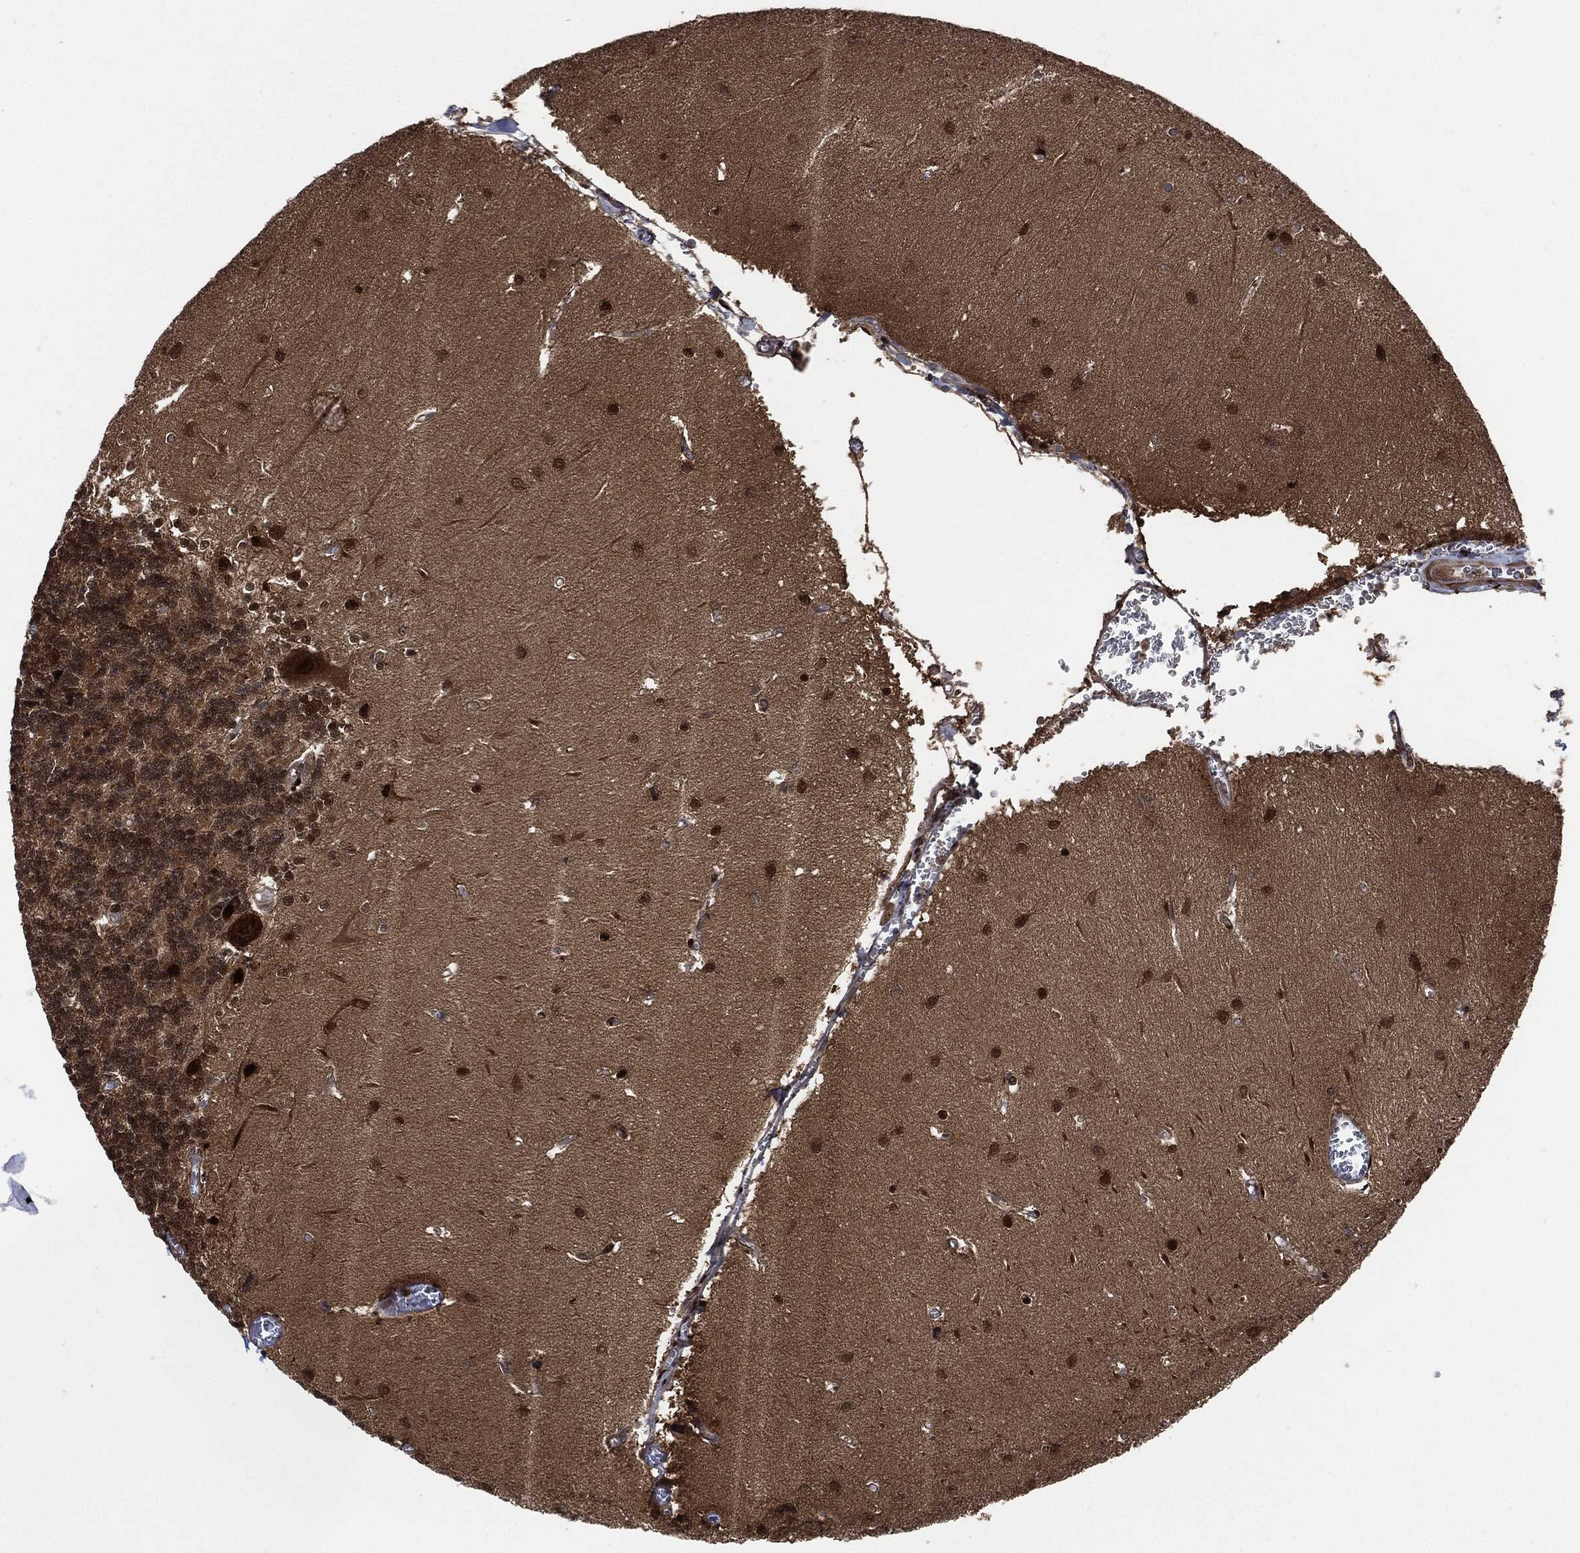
{"staining": {"intensity": "moderate", "quantity": ">75%", "location": "nuclear"}, "tissue": "cerebellum", "cell_type": "Cells in granular layer", "image_type": "normal", "snomed": [{"axis": "morphology", "description": "Normal tissue, NOS"}, {"axis": "topography", "description": "Cerebellum"}], "caption": "Protein expression analysis of unremarkable cerebellum shows moderate nuclear positivity in about >75% of cells in granular layer. (Brightfield microscopy of DAB IHC at high magnification).", "gene": "DCTN1", "patient": {"sex": "male", "age": 37}}